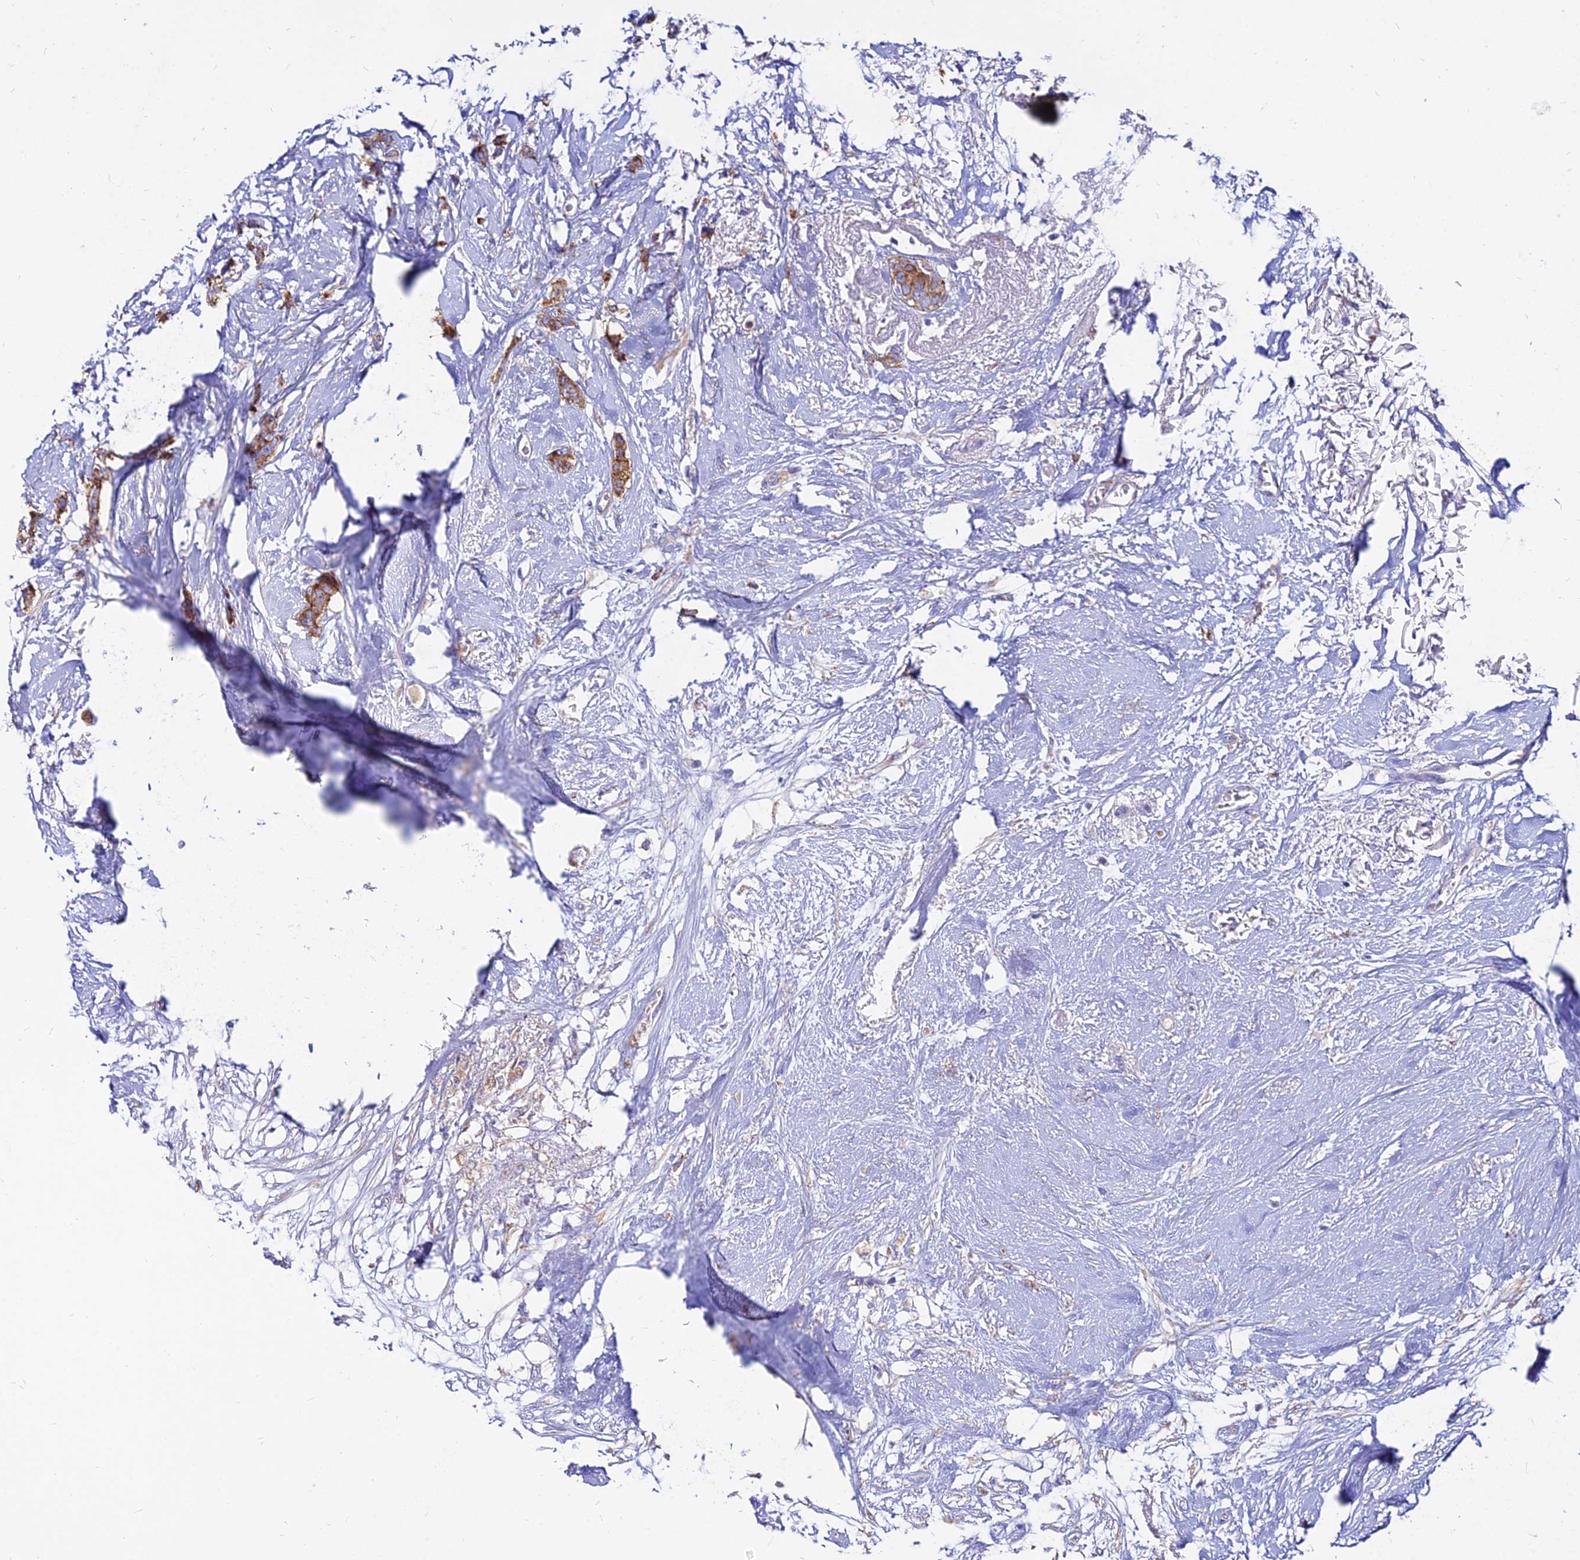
{"staining": {"intensity": "moderate", "quantity": ">75%", "location": "cytoplasmic/membranous"}, "tissue": "breast cancer", "cell_type": "Tumor cells", "image_type": "cancer", "snomed": [{"axis": "morphology", "description": "Duct carcinoma"}, {"axis": "topography", "description": "Breast"}], "caption": "Moderate cytoplasmic/membranous protein staining is identified in about >75% of tumor cells in breast invasive ductal carcinoma.", "gene": "AGTRAP", "patient": {"sex": "female", "age": 72}}